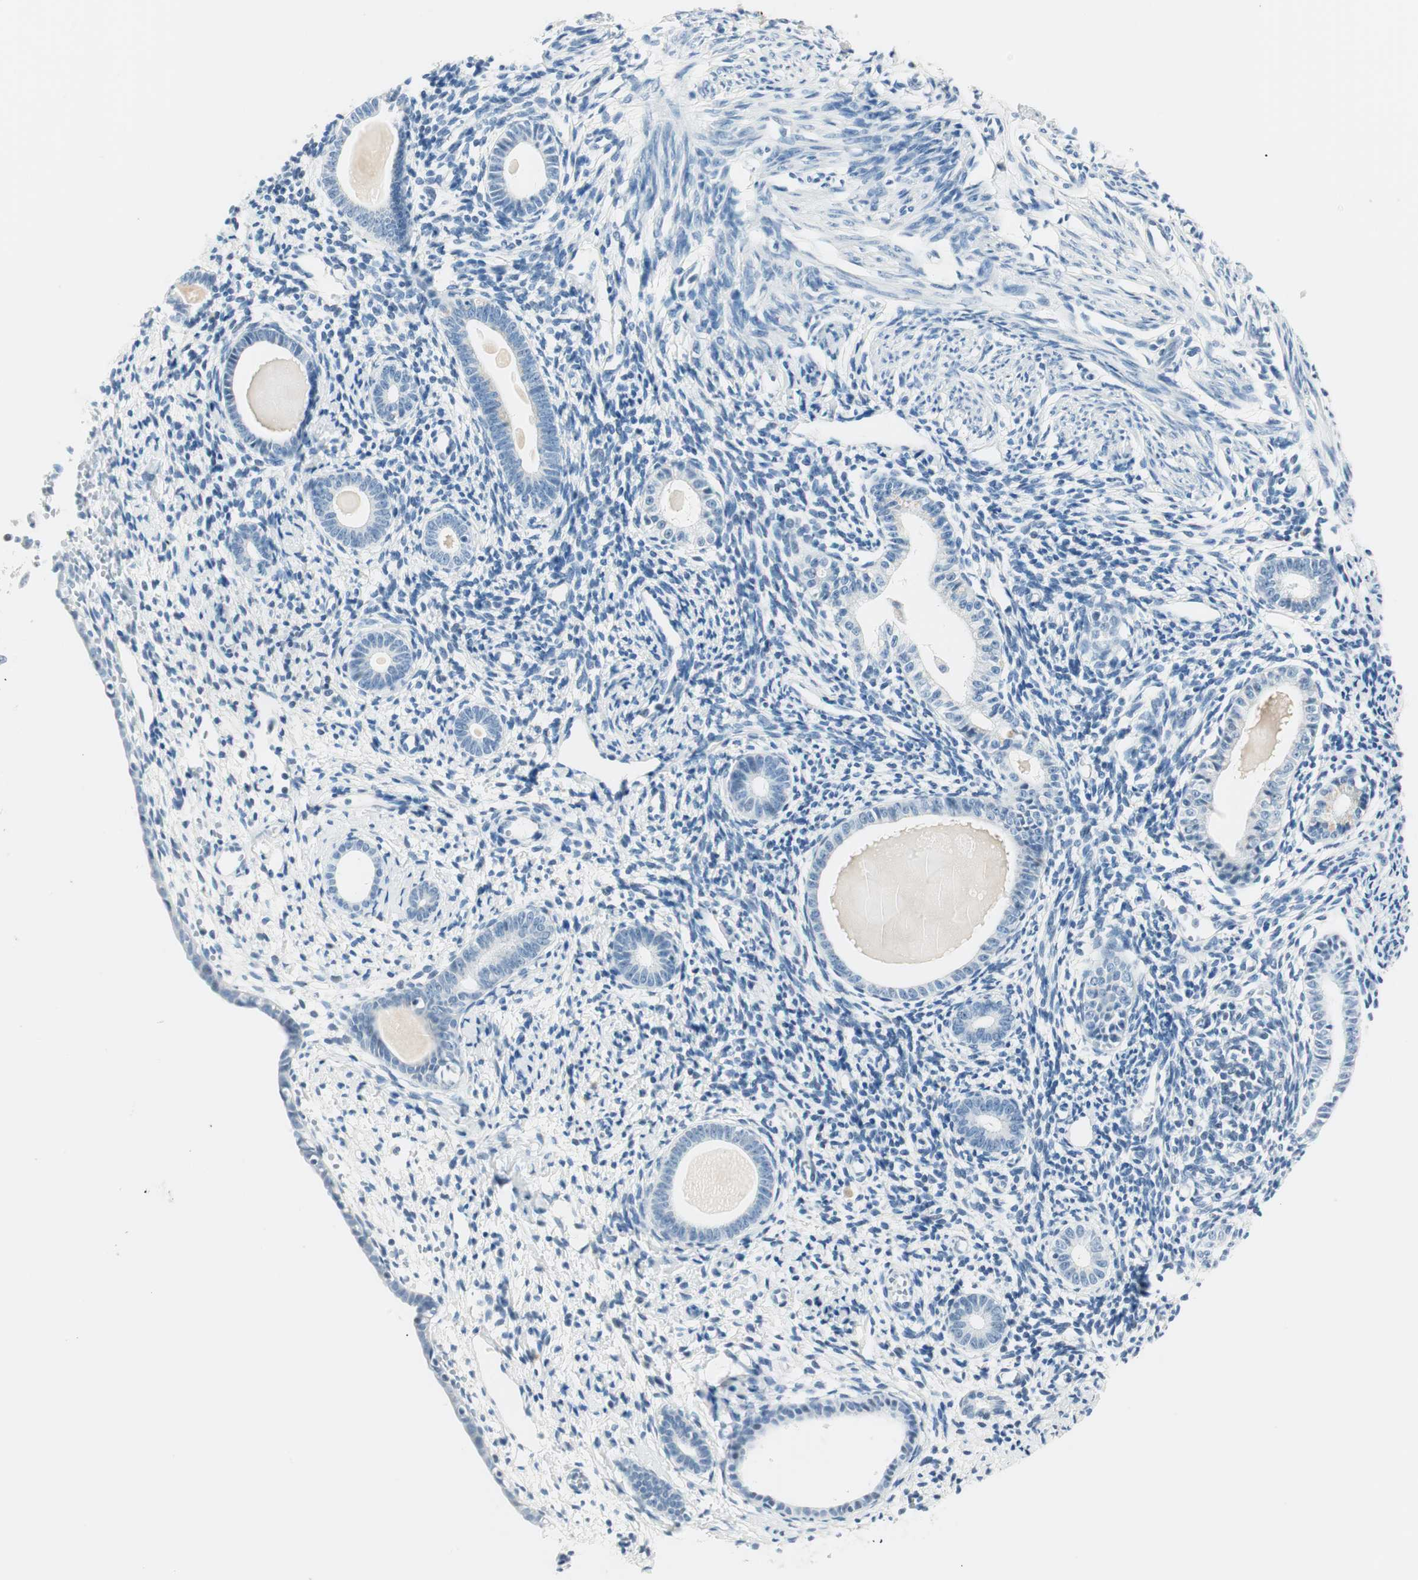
{"staining": {"intensity": "negative", "quantity": "none", "location": "none"}, "tissue": "endometrium", "cell_type": "Cells in endometrial stroma", "image_type": "normal", "snomed": [{"axis": "morphology", "description": "Normal tissue, NOS"}, {"axis": "topography", "description": "Endometrium"}], "caption": "Immunohistochemistry (IHC) micrograph of normal human endometrium stained for a protein (brown), which exhibits no staining in cells in endometrial stroma. (DAB (3,3'-diaminobenzidine) immunohistochemistry with hematoxylin counter stain).", "gene": "HOXB13", "patient": {"sex": "female", "age": 71}}